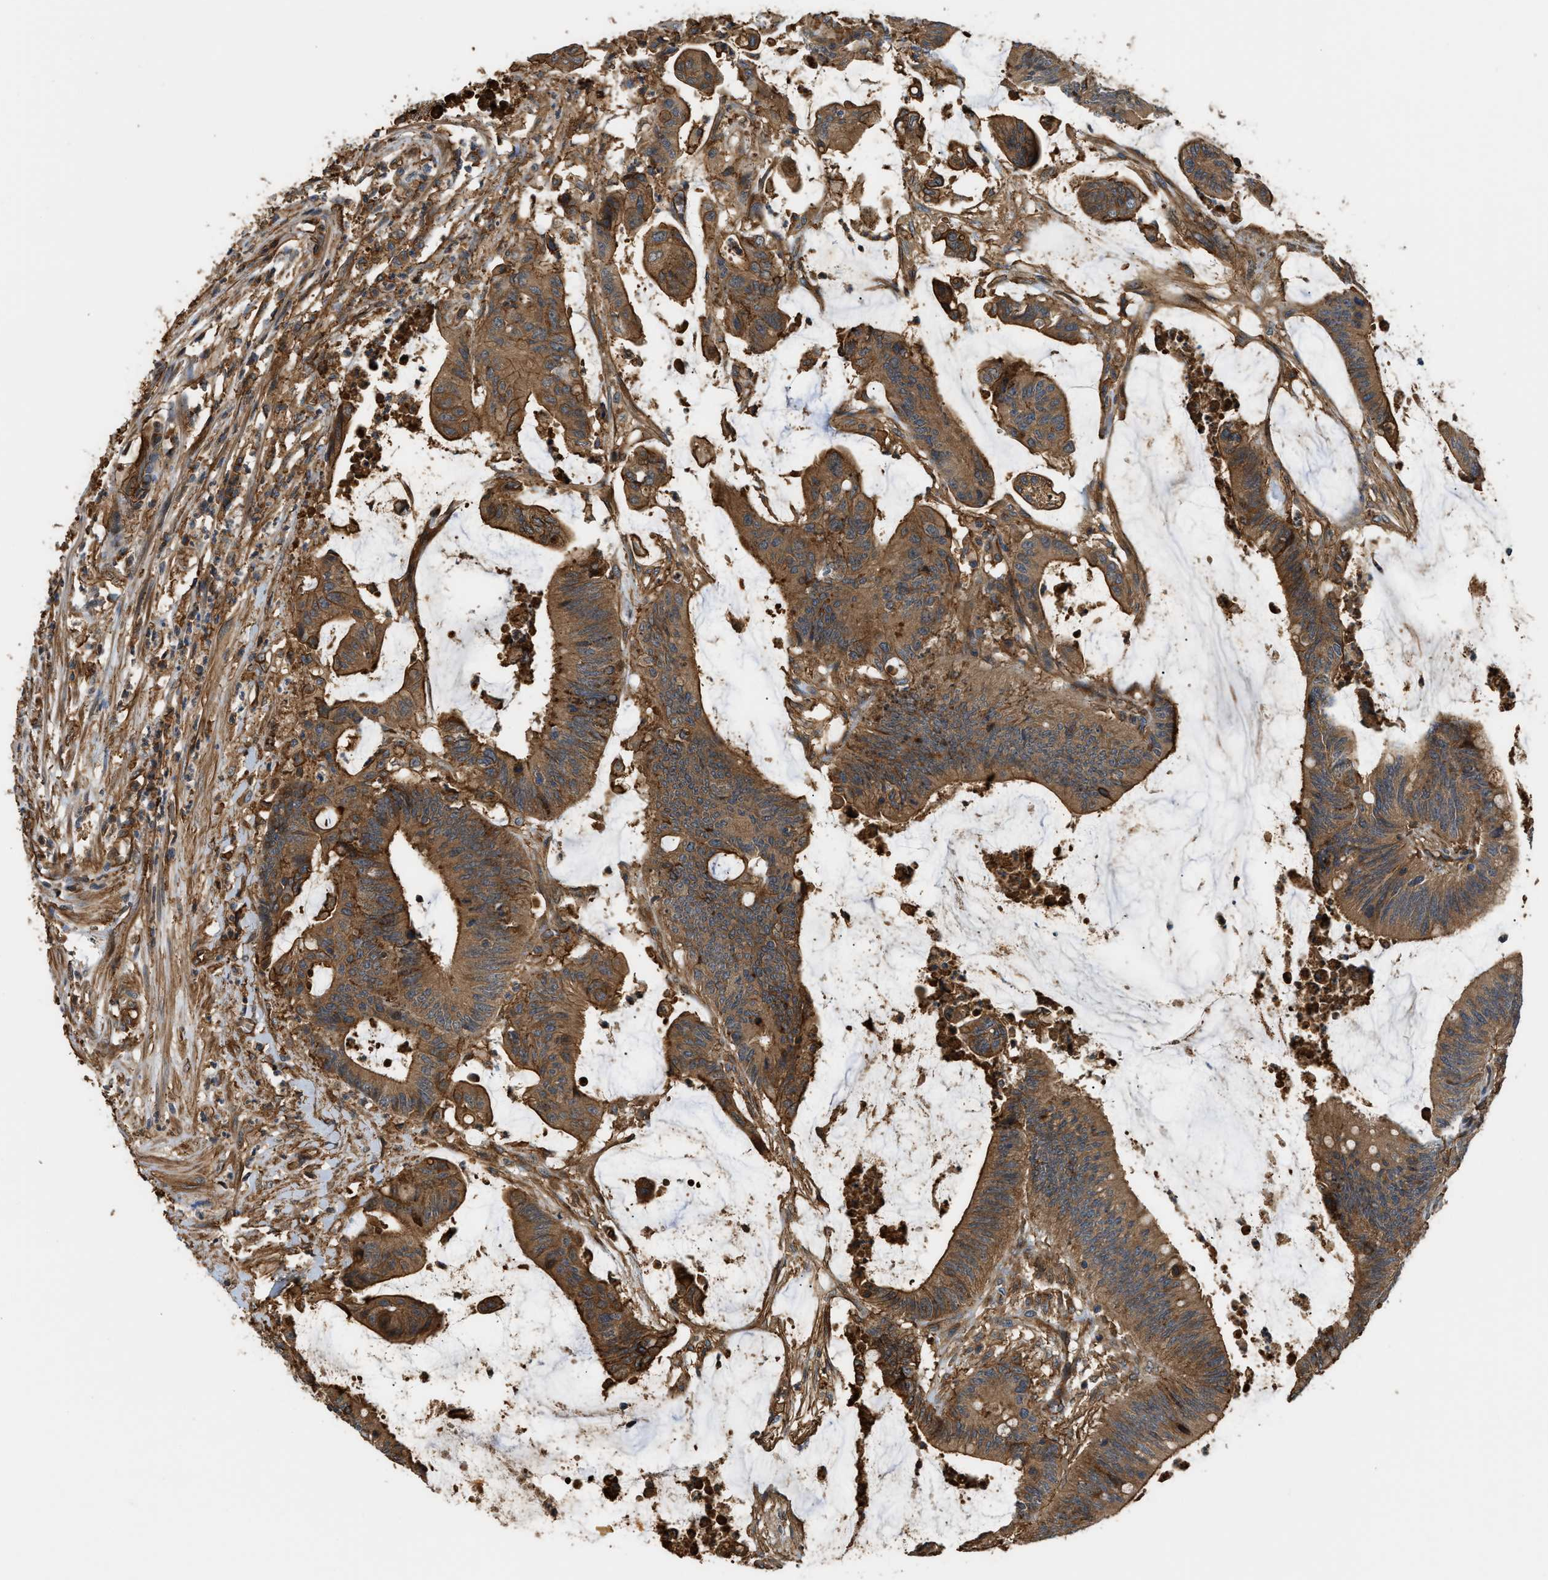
{"staining": {"intensity": "moderate", "quantity": ">75%", "location": "cytoplasmic/membranous"}, "tissue": "colorectal cancer", "cell_type": "Tumor cells", "image_type": "cancer", "snomed": [{"axis": "morphology", "description": "Adenocarcinoma, NOS"}, {"axis": "topography", "description": "Rectum"}], "caption": "Brown immunohistochemical staining in human colorectal cancer (adenocarcinoma) shows moderate cytoplasmic/membranous positivity in approximately >75% of tumor cells.", "gene": "DDHD2", "patient": {"sex": "female", "age": 66}}